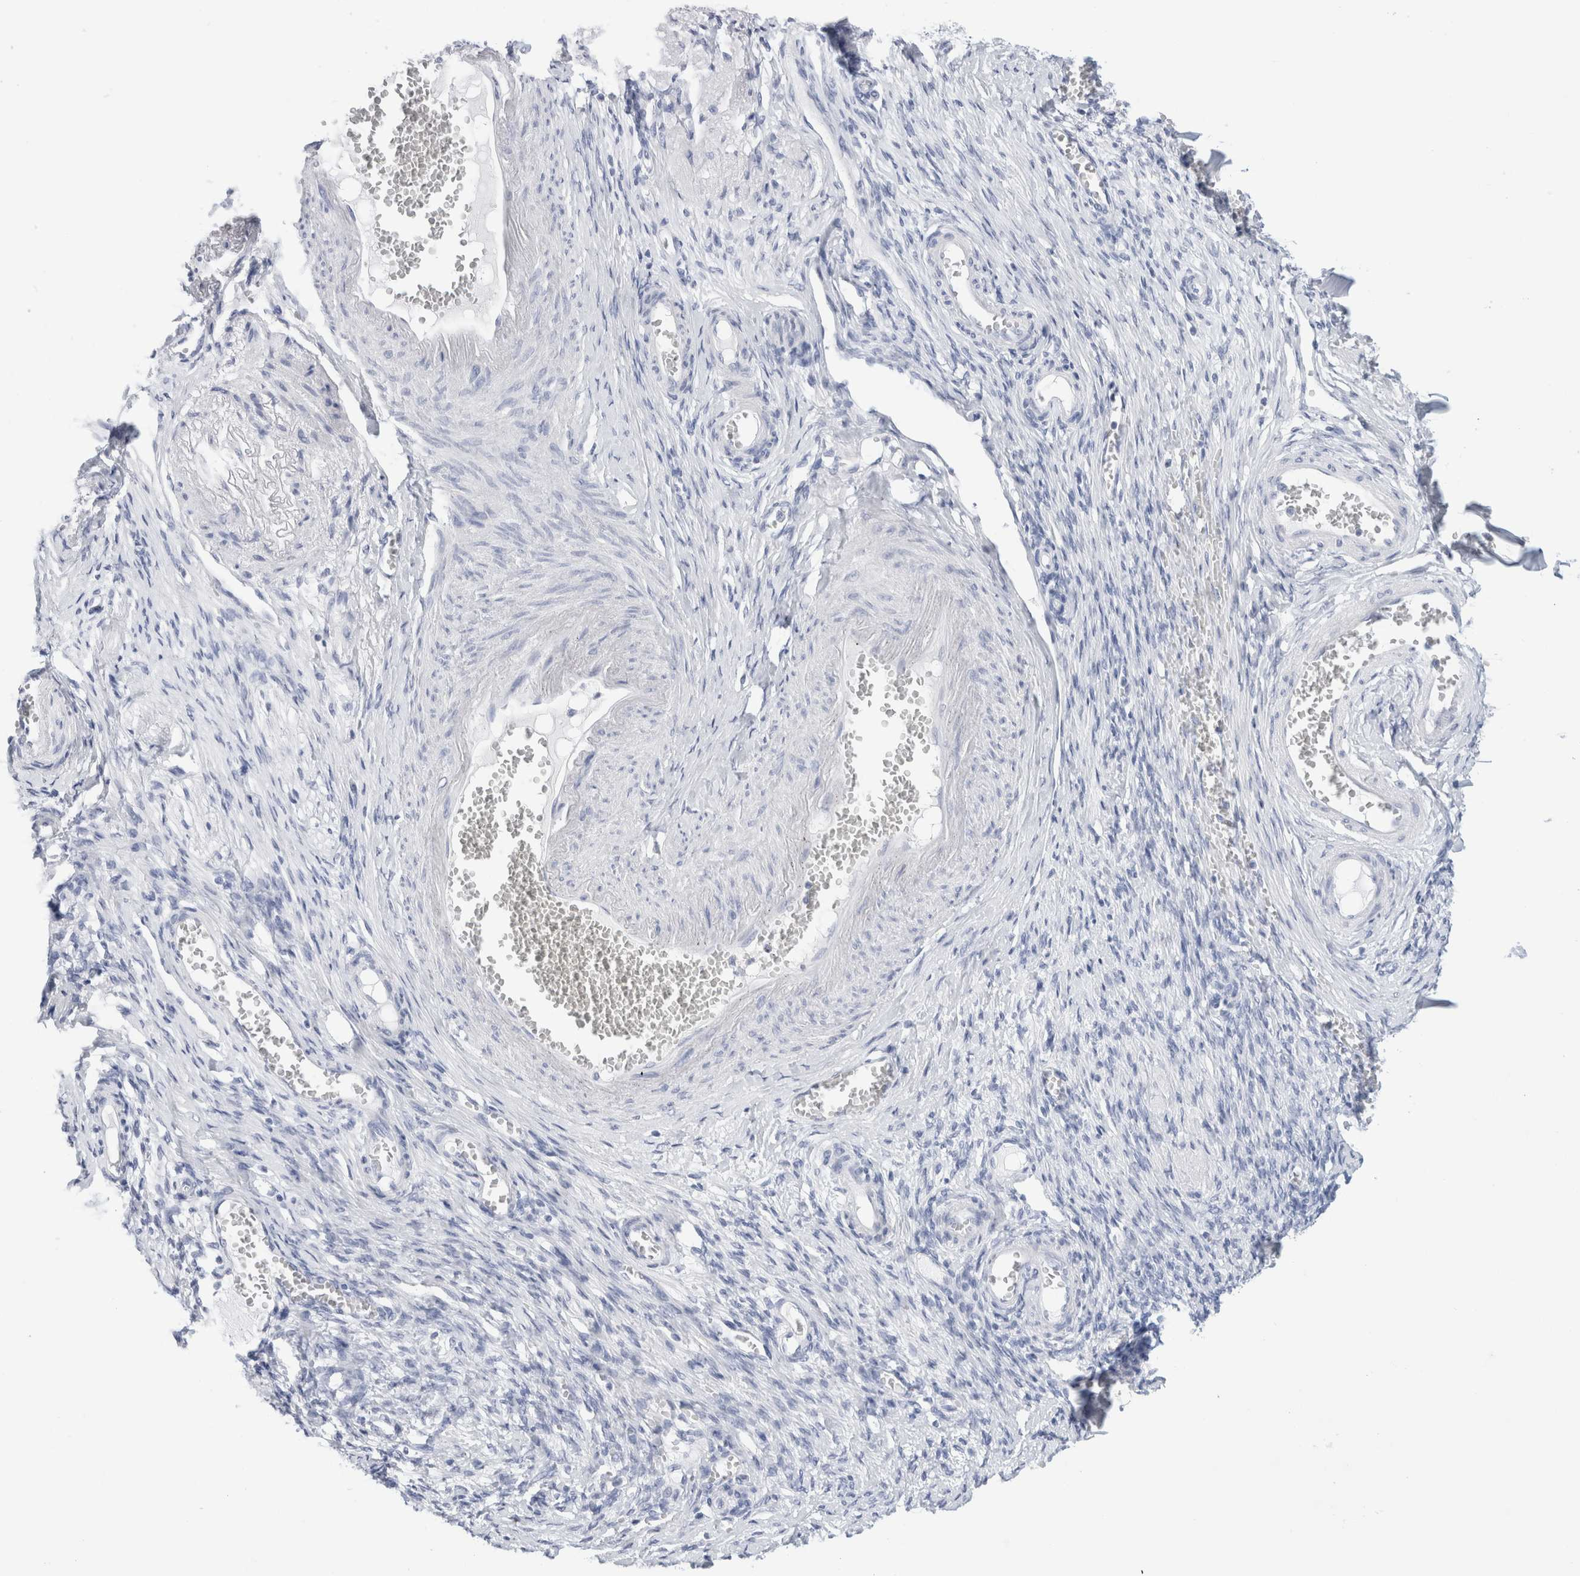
{"staining": {"intensity": "negative", "quantity": "none", "location": "none"}, "tissue": "adipose tissue", "cell_type": "Adipocytes", "image_type": "normal", "snomed": [{"axis": "morphology", "description": "Normal tissue, NOS"}, {"axis": "topography", "description": "Vascular tissue"}, {"axis": "topography", "description": "Fallopian tube"}, {"axis": "topography", "description": "Ovary"}], "caption": "This is an immunohistochemistry micrograph of normal human adipose tissue. There is no positivity in adipocytes.", "gene": "ECHDC2", "patient": {"sex": "female", "age": 67}}